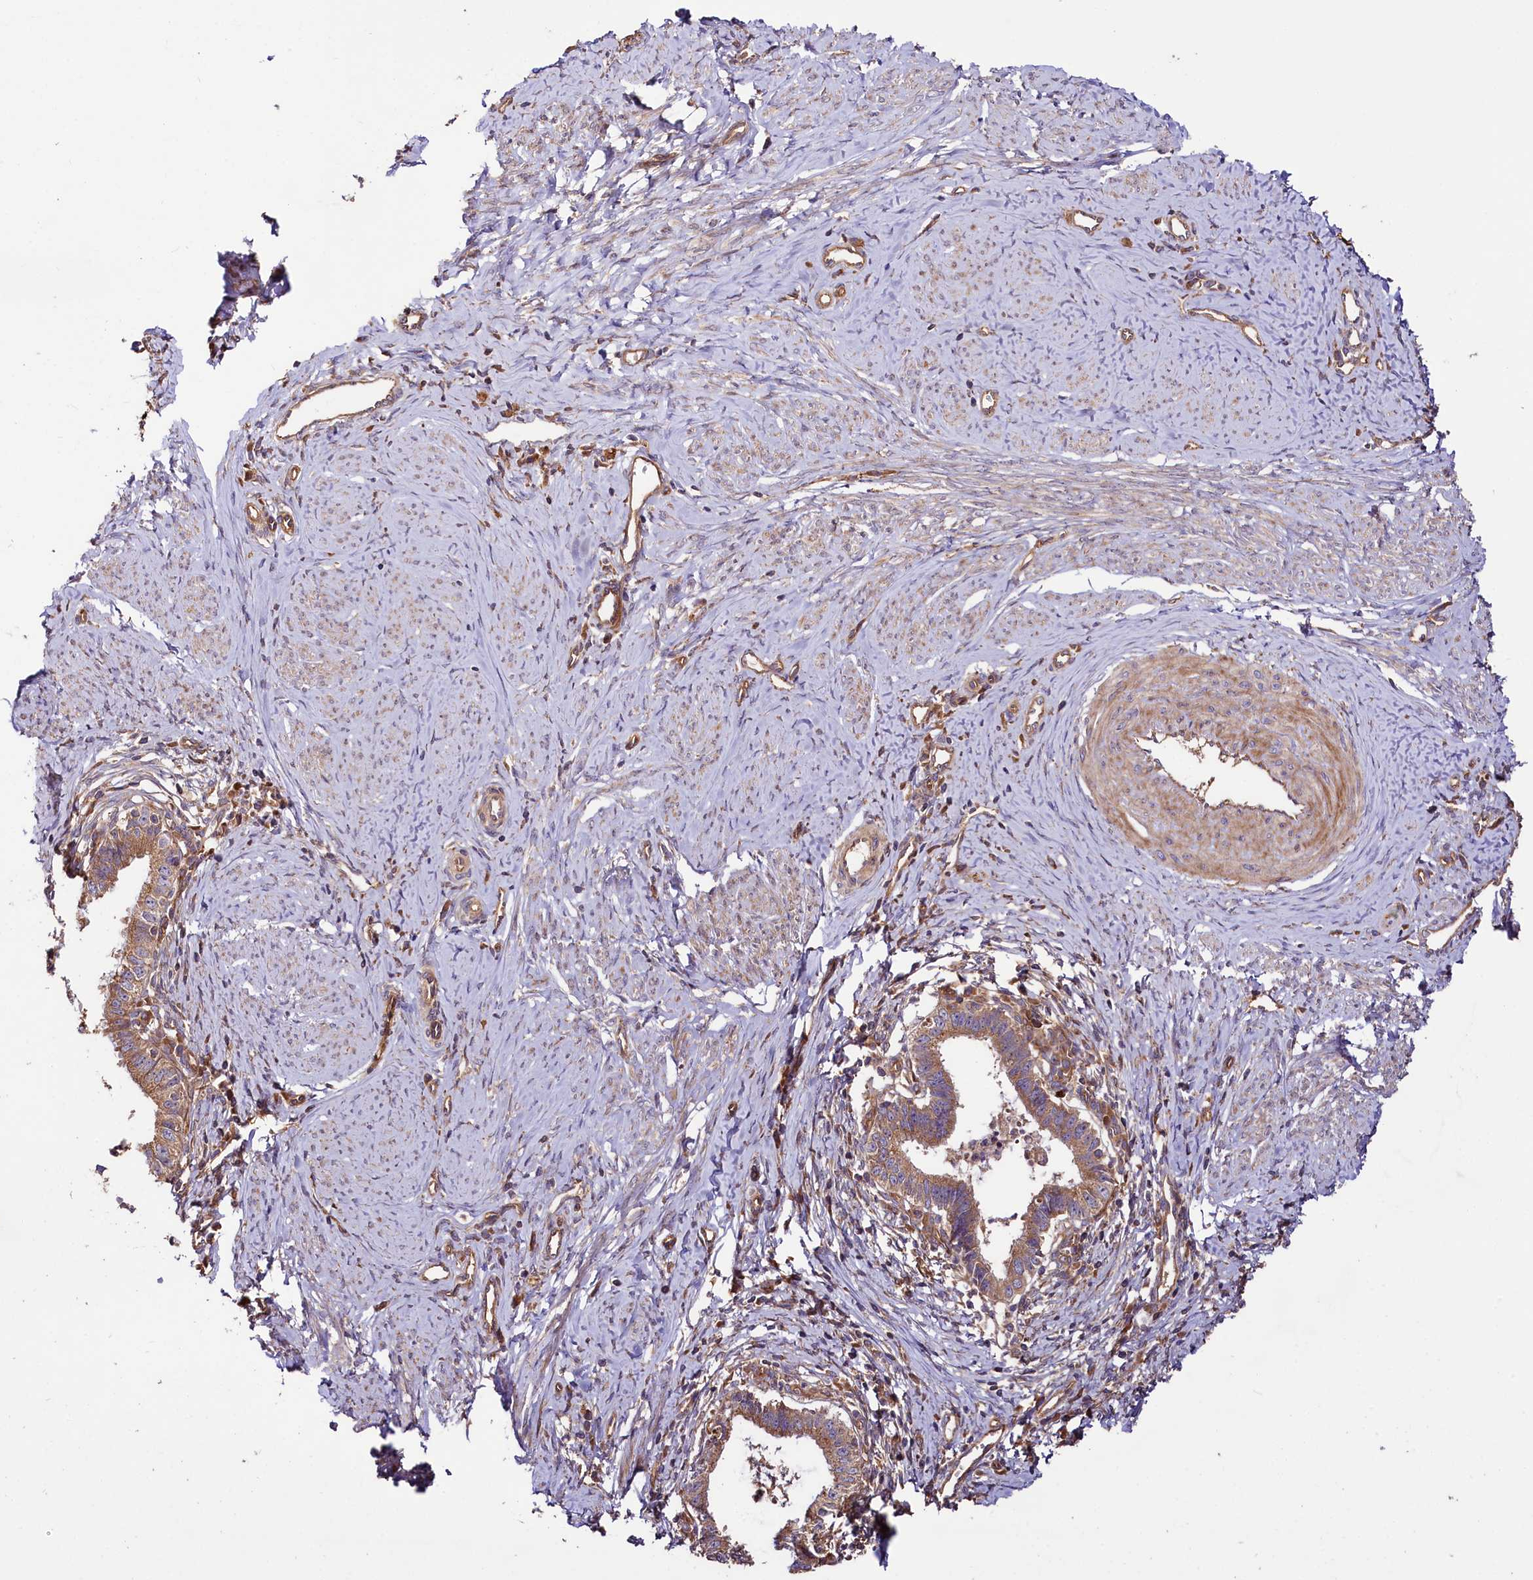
{"staining": {"intensity": "moderate", "quantity": ">75%", "location": "cytoplasmic/membranous"}, "tissue": "cervical cancer", "cell_type": "Tumor cells", "image_type": "cancer", "snomed": [{"axis": "morphology", "description": "Adenocarcinoma, NOS"}, {"axis": "topography", "description": "Cervix"}], "caption": "IHC histopathology image of neoplastic tissue: cervical adenocarcinoma stained using immunohistochemistry (IHC) reveals medium levels of moderate protein expression localized specifically in the cytoplasmic/membranous of tumor cells, appearing as a cytoplasmic/membranous brown color.", "gene": "CEP295", "patient": {"sex": "female", "age": 36}}